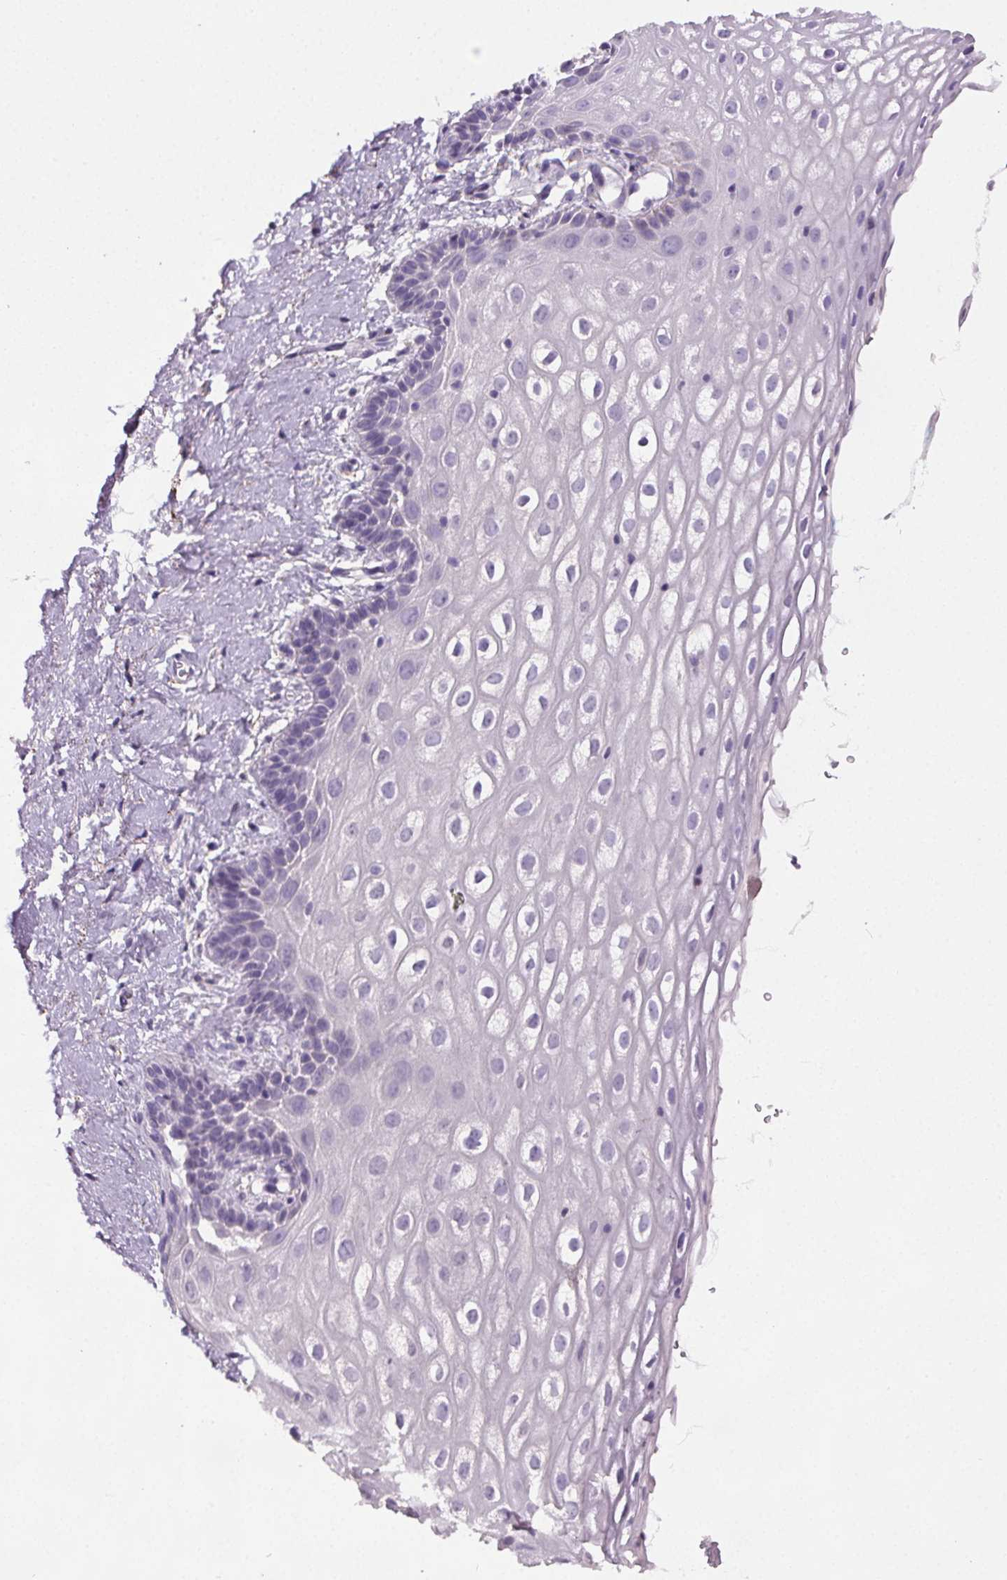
{"staining": {"intensity": "negative", "quantity": "none", "location": "none"}, "tissue": "vagina", "cell_type": "Squamous epithelial cells", "image_type": "normal", "snomed": [{"axis": "morphology", "description": "Normal tissue, NOS"}, {"axis": "morphology", "description": "Adenocarcinoma, NOS"}, {"axis": "topography", "description": "Rectum"}, {"axis": "topography", "description": "Vagina"}, {"axis": "topography", "description": "Peripheral nerve tissue"}], "caption": "This is a image of immunohistochemistry (IHC) staining of unremarkable vagina, which shows no expression in squamous epithelial cells.", "gene": "GPIHBP1", "patient": {"sex": "female", "age": 71}}